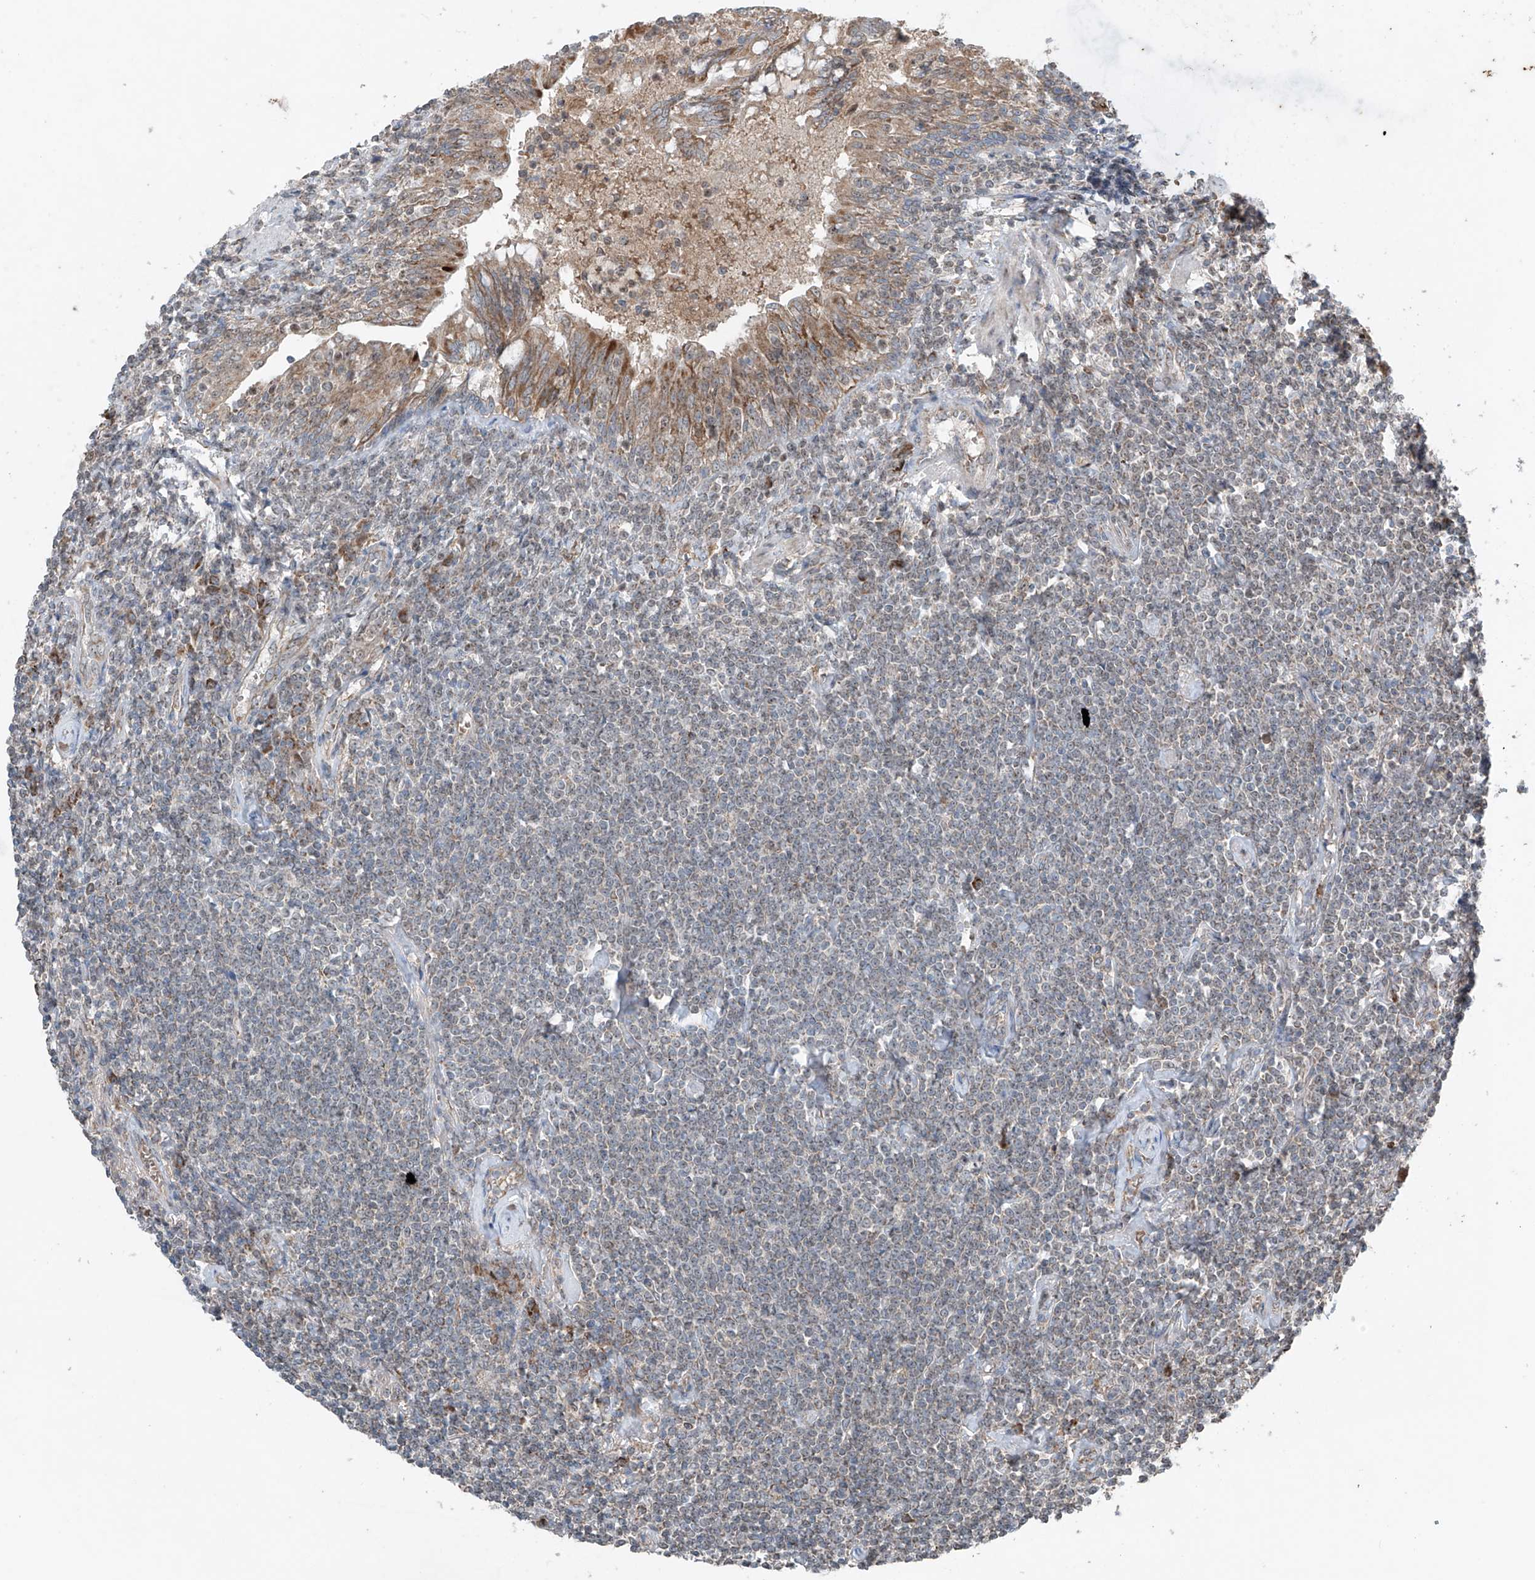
{"staining": {"intensity": "negative", "quantity": "none", "location": "none"}, "tissue": "lymphoma", "cell_type": "Tumor cells", "image_type": "cancer", "snomed": [{"axis": "morphology", "description": "Malignant lymphoma, non-Hodgkin's type, Low grade"}, {"axis": "topography", "description": "Lung"}], "caption": "Immunohistochemistry image of neoplastic tissue: low-grade malignant lymphoma, non-Hodgkin's type stained with DAB demonstrates no significant protein positivity in tumor cells.", "gene": "SAMD3", "patient": {"sex": "female", "age": 71}}